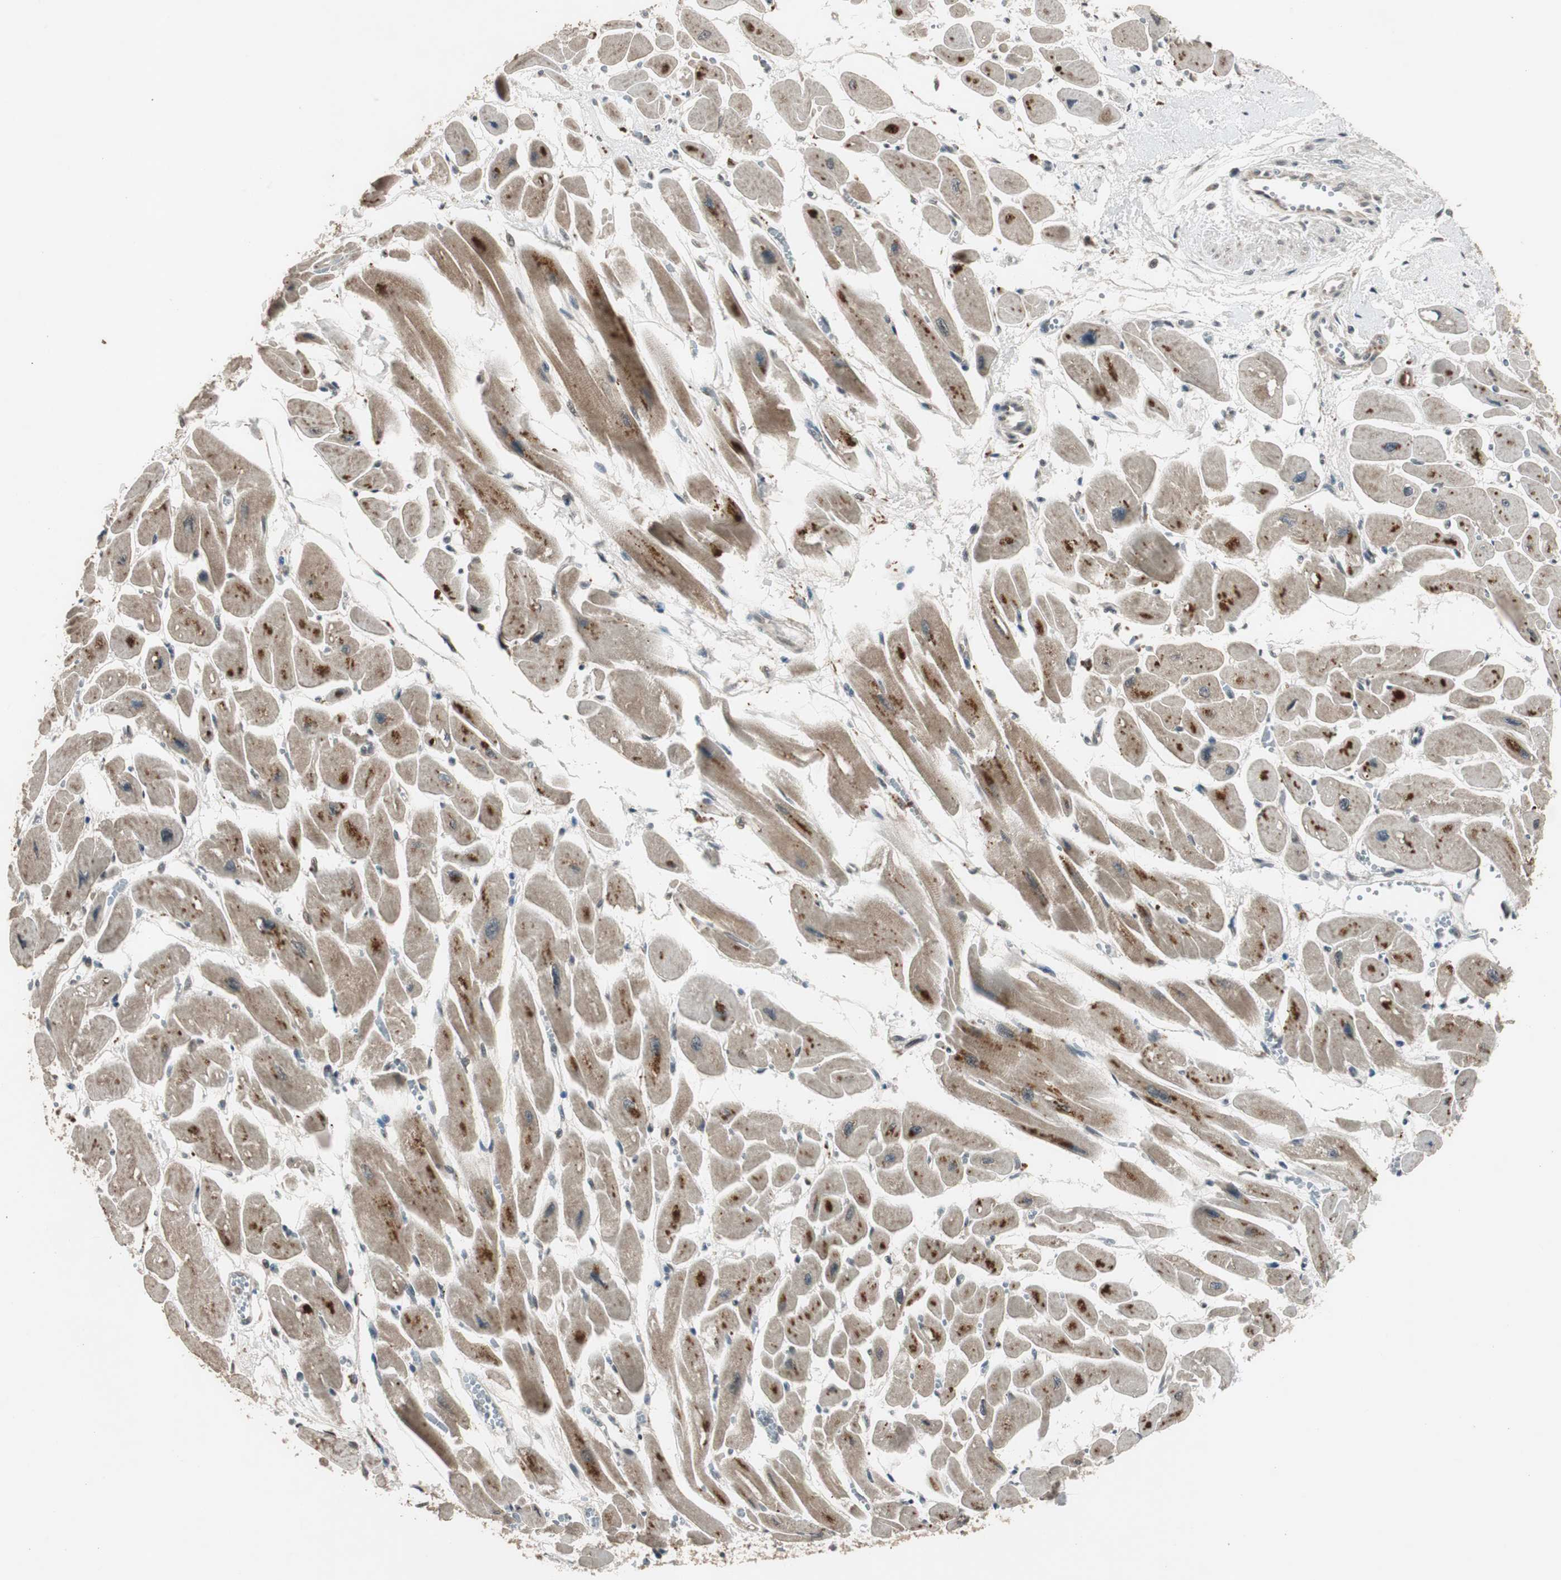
{"staining": {"intensity": "moderate", "quantity": "25%-75%", "location": "cytoplasmic/membranous"}, "tissue": "heart muscle", "cell_type": "Cardiomyocytes", "image_type": "normal", "snomed": [{"axis": "morphology", "description": "Normal tissue, NOS"}, {"axis": "topography", "description": "Heart"}], "caption": "DAB immunohistochemical staining of normal heart muscle exhibits moderate cytoplasmic/membranous protein positivity in approximately 25%-75% of cardiomyocytes.", "gene": "BOLA1", "patient": {"sex": "female", "age": 54}}